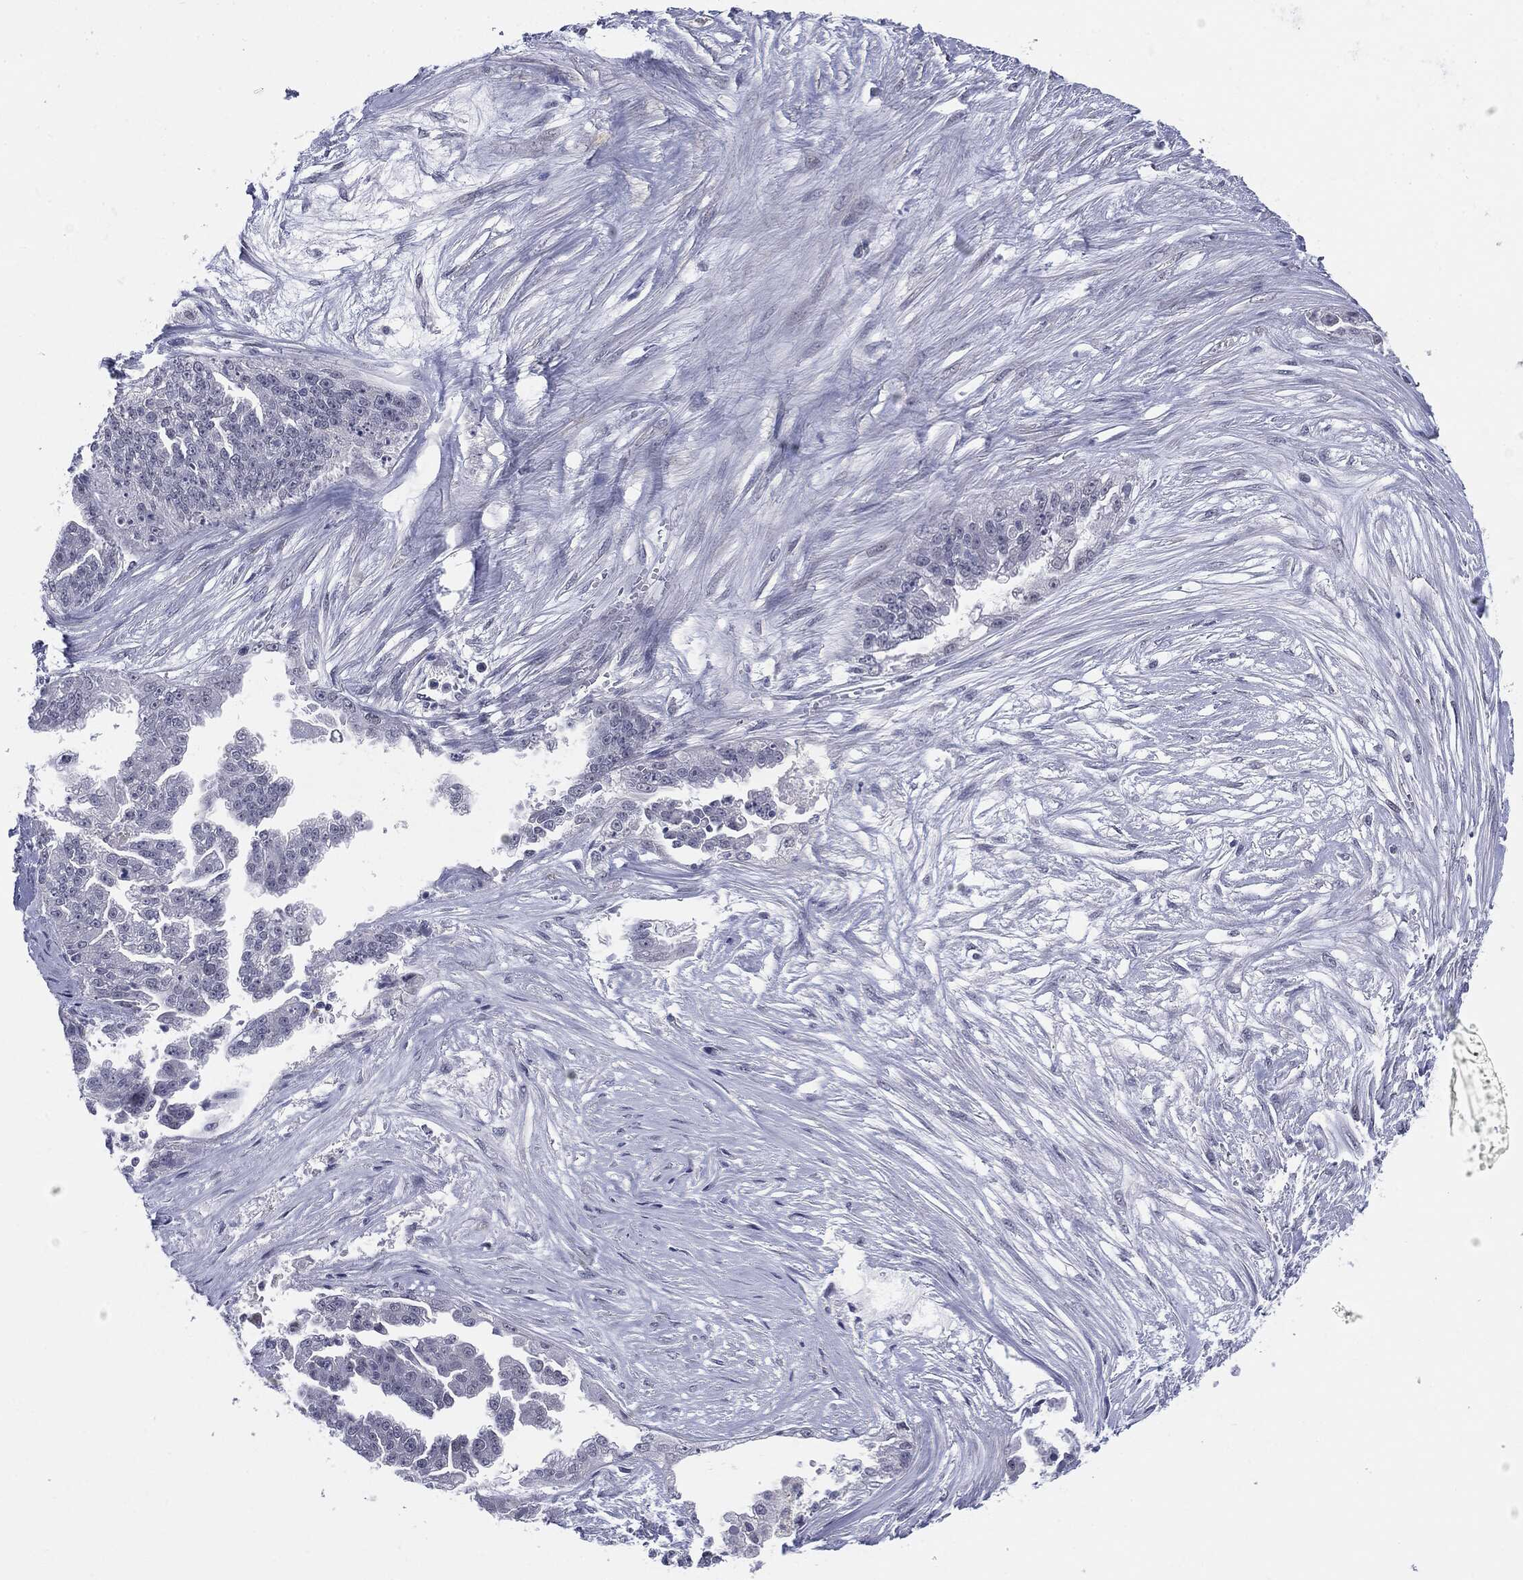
{"staining": {"intensity": "negative", "quantity": "none", "location": "none"}, "tissue": "ovarian cancer", "cell_type": "Tumor cells", "image_type": "cancer", "snomed": [{"axis": "morphology", "description": "Cystadenocarcinoma, serous, NOS"}, {"axis": "topography", "description": "Ovary"}], "caption": "The immunohistochemistry (IHC) photomicrograph has no significant staining in tumor cells of serous cystadenocarcinoma (ovarian) tissue. (DAB immunohistochemistry (IHC) visualized using brightfield microscopy, high magnification).", "gene": "SLC5A5", "patient": {"sex": "female", "age": 58}}